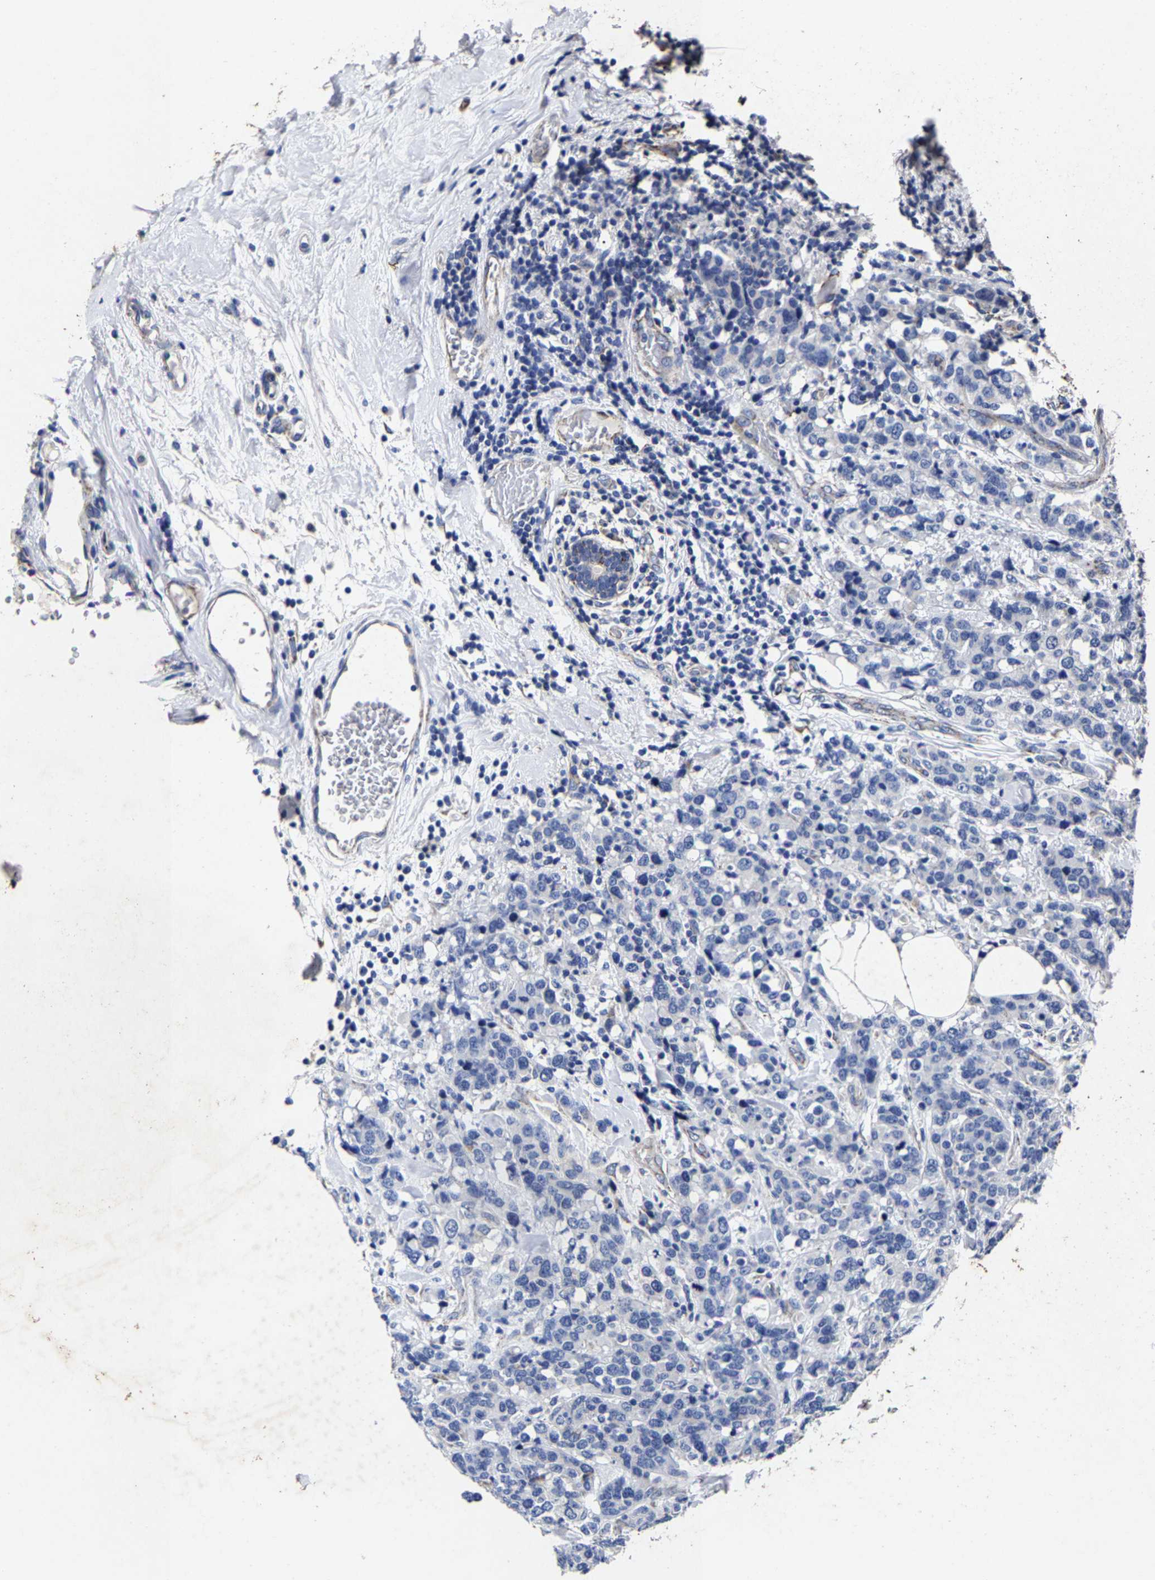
{"staining": {"intensity": "negative", "quantity": "none", "location": "none"}, "tissue": "breast cancer", "cell_type": "Tumor cells", "image_type": "cancer", "snomed": [{"axis": "morphology", "description": "Lobular carcinoma"}, {"axis": "topography", "description": "Breast"}], "caption": "An immunohistochemistry (IHC) image of lobular carcinoma (breast) is shown. There is no staining in tumor cells of lobular carcinoma (breast). (DAB immunohistochemistry (IHC) visualized using brightfield microscopy, high magnification).", "gene": "AASS", "patient": {"sex": "female", "age": 59}}